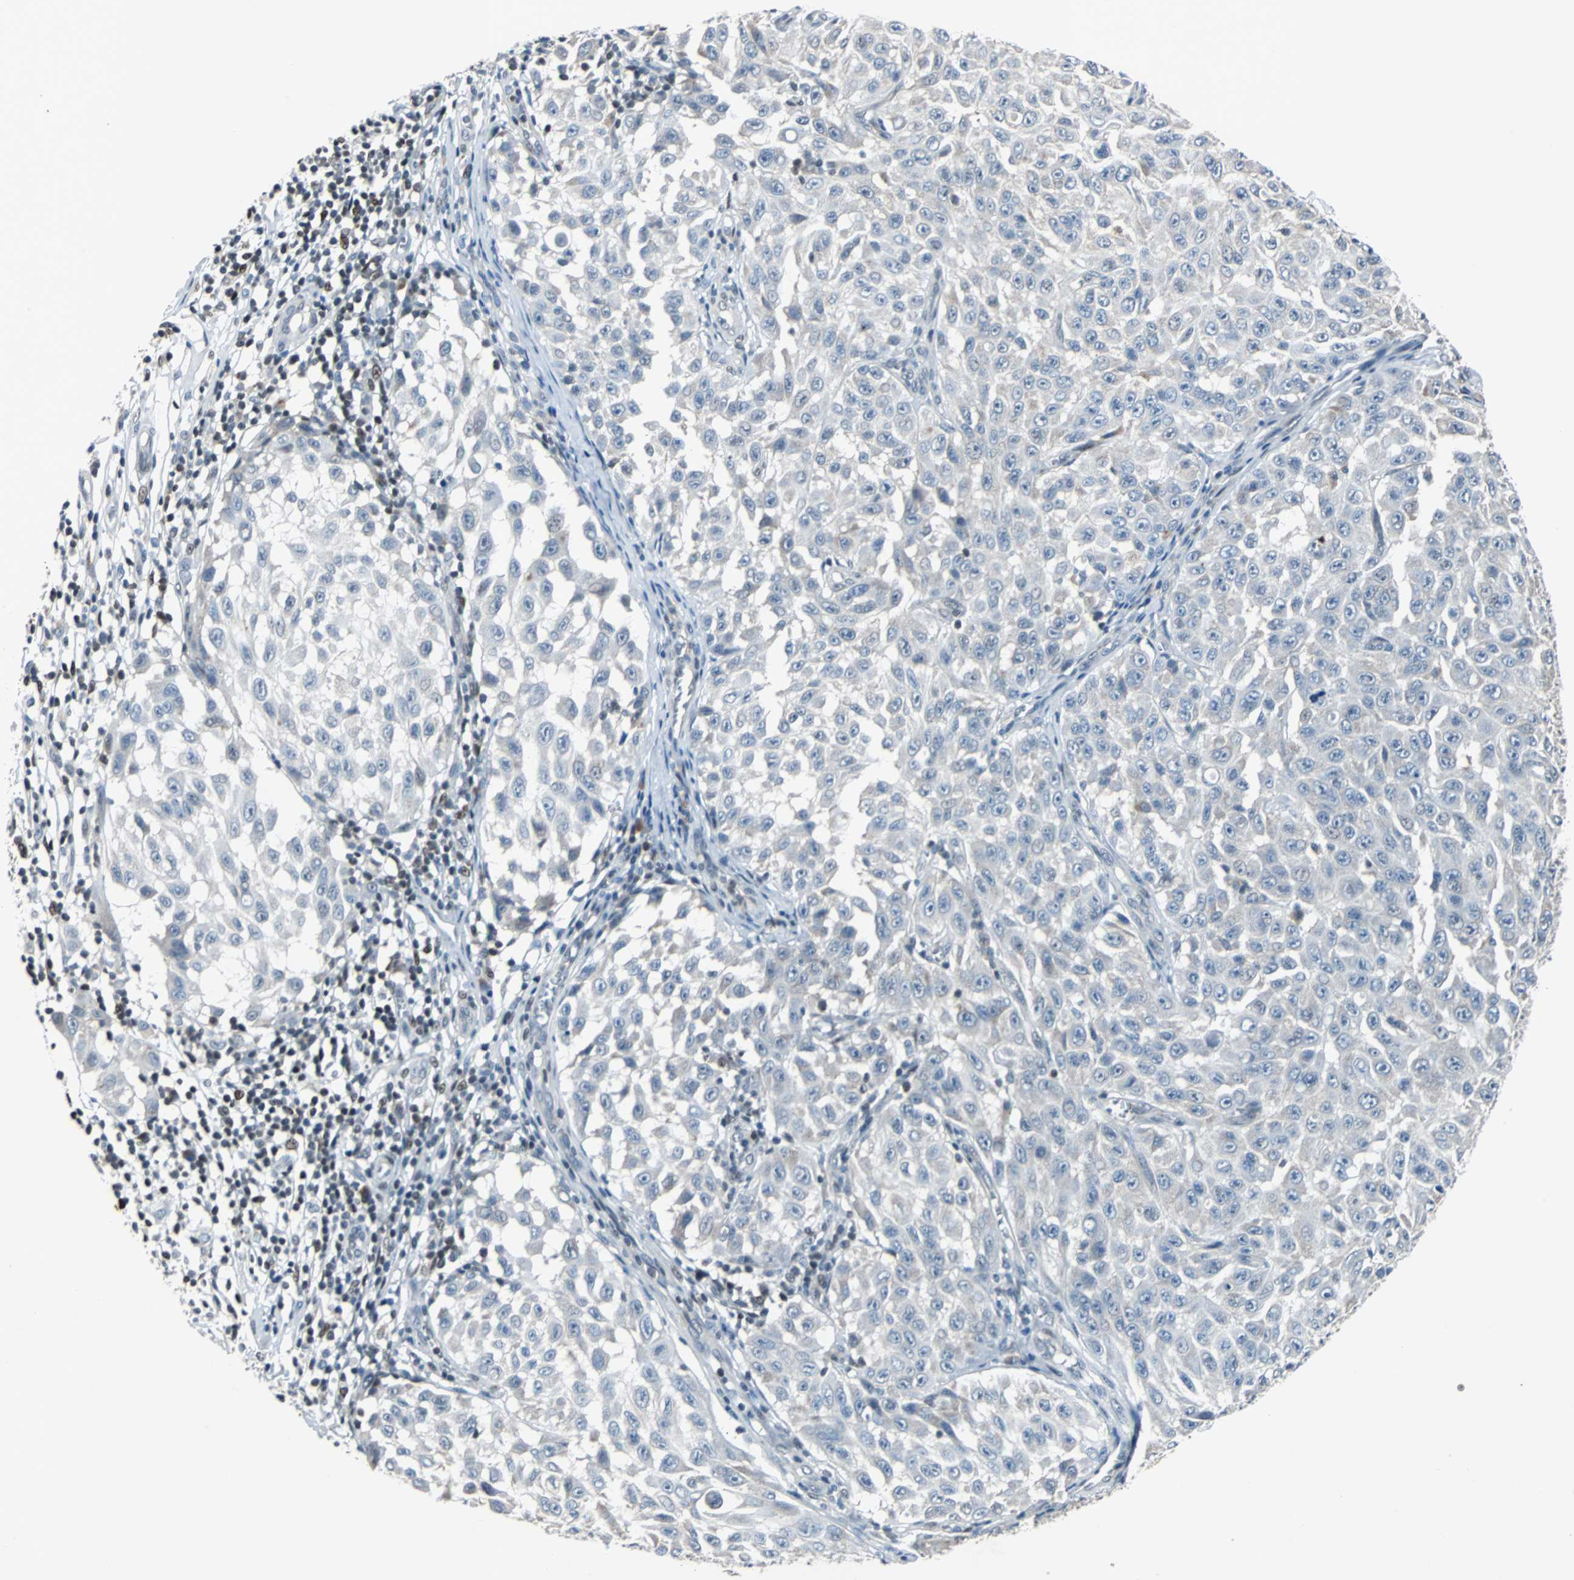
{"staining": {"intensity": "negative", "quantity": "none", "location": "none"}, "tissue": "melanoma", "cell_type": "Tumor cells", "image_type": "cancer", "snomed": [{"axis": "morphology", "description": "Malignant melanoma, NOS"}, {"axis": "topography", "description": "Skin"}], "caption": "Tumor cells show no significant staining in melanoma. (DAB IHC with hematoxylin counter stain).", "gene": "ZHX2", "patient": {"sex": "male", "age": 30}}